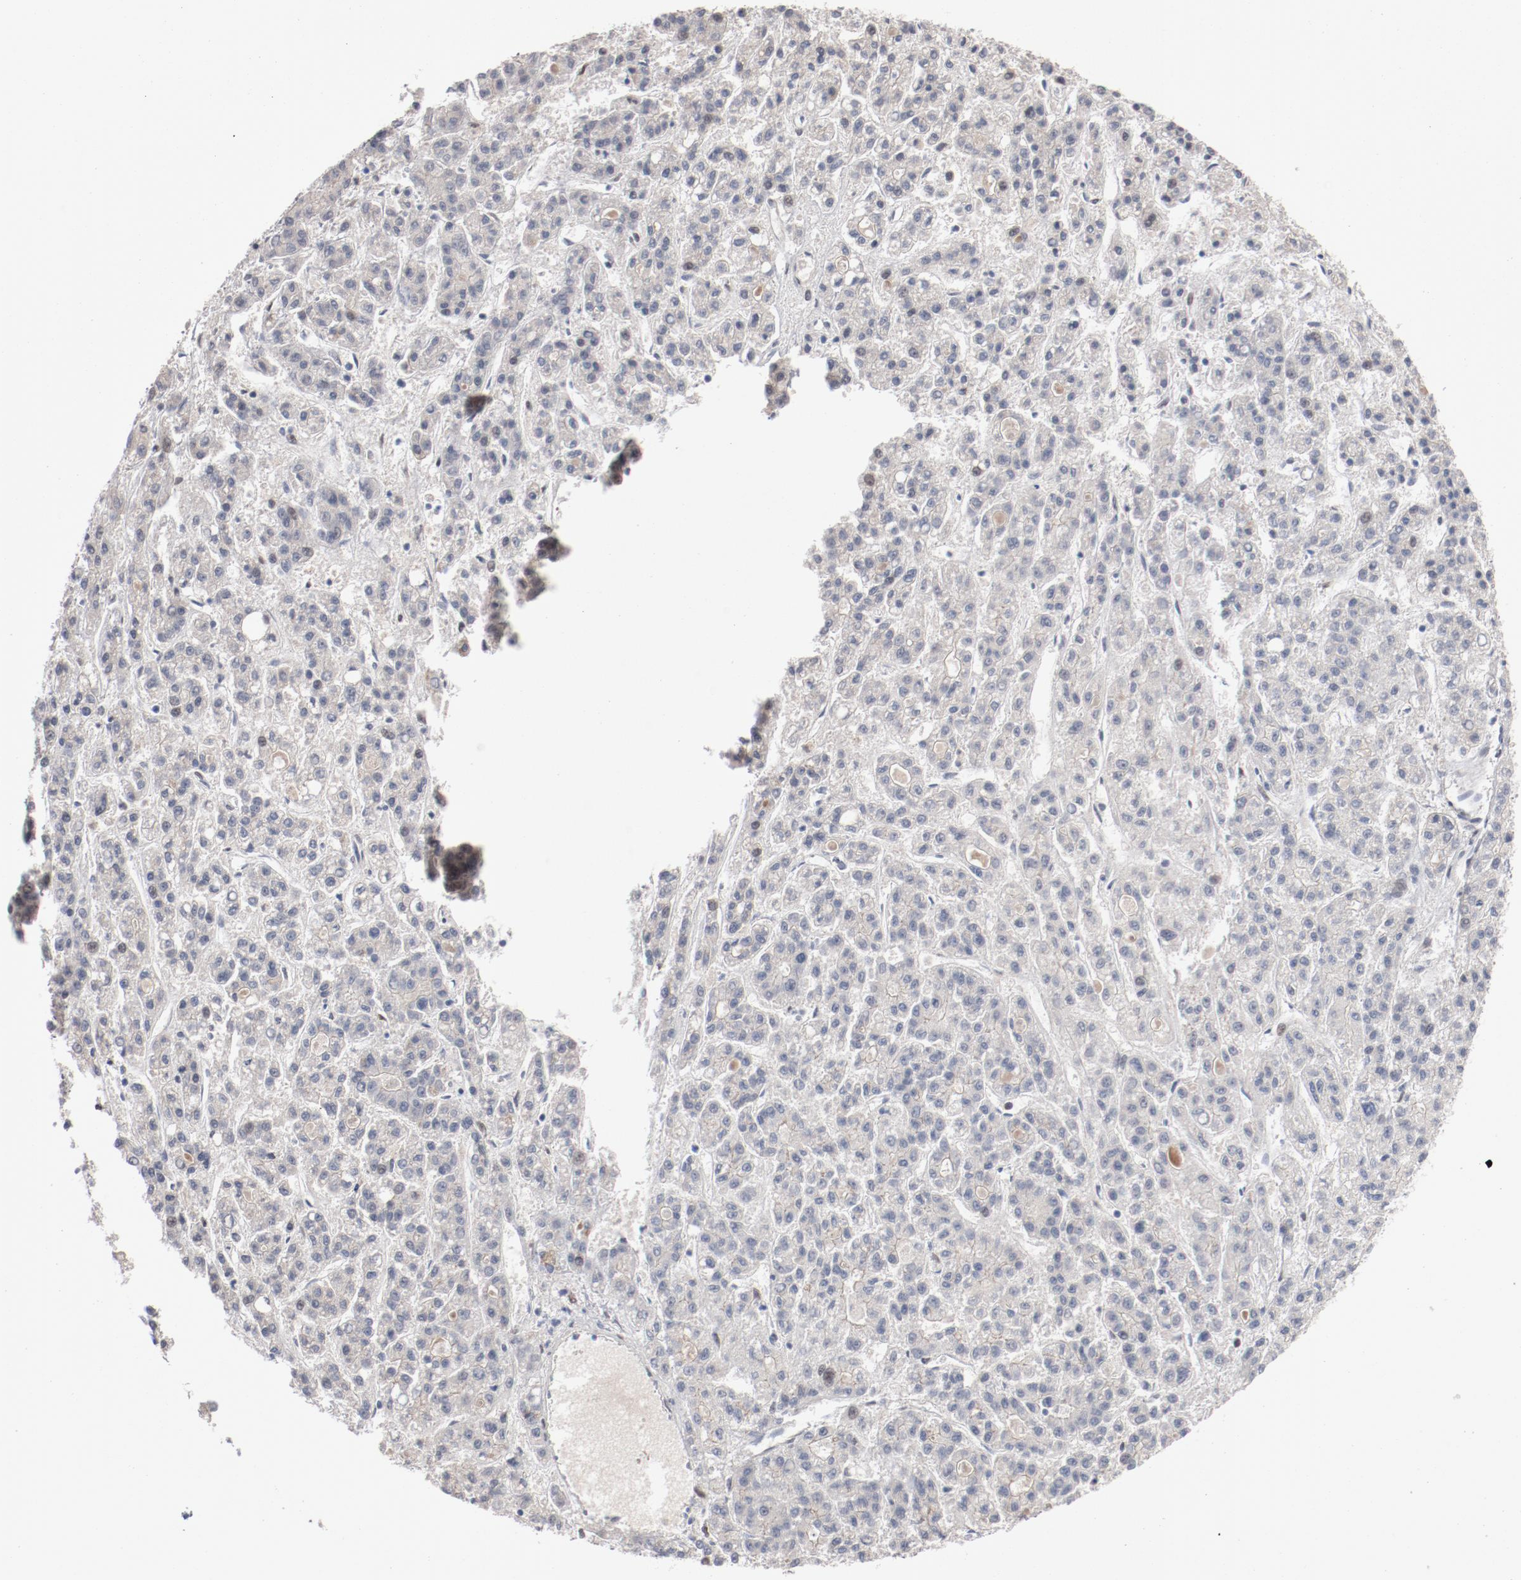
{"staining": {"intensity": "negative", "quantity": "none", "location": "none"}, "tissue": "liver cancer", "cell_type": "Tumor cells", "image_type": "cancer", "snomed": [{"axis": "morphology", "description": "Carcinoma, Hepatocellular, NOS"}, {"axis": "topography", "description": "Liver"}], "caption": "DAB immunohistochemical staining of hepatocellular carcinoma (liver) demonstrates no significant positivity in tumor cells.", "gene": "ZEB2", "patient": {"sex": "male", "age": 70}}